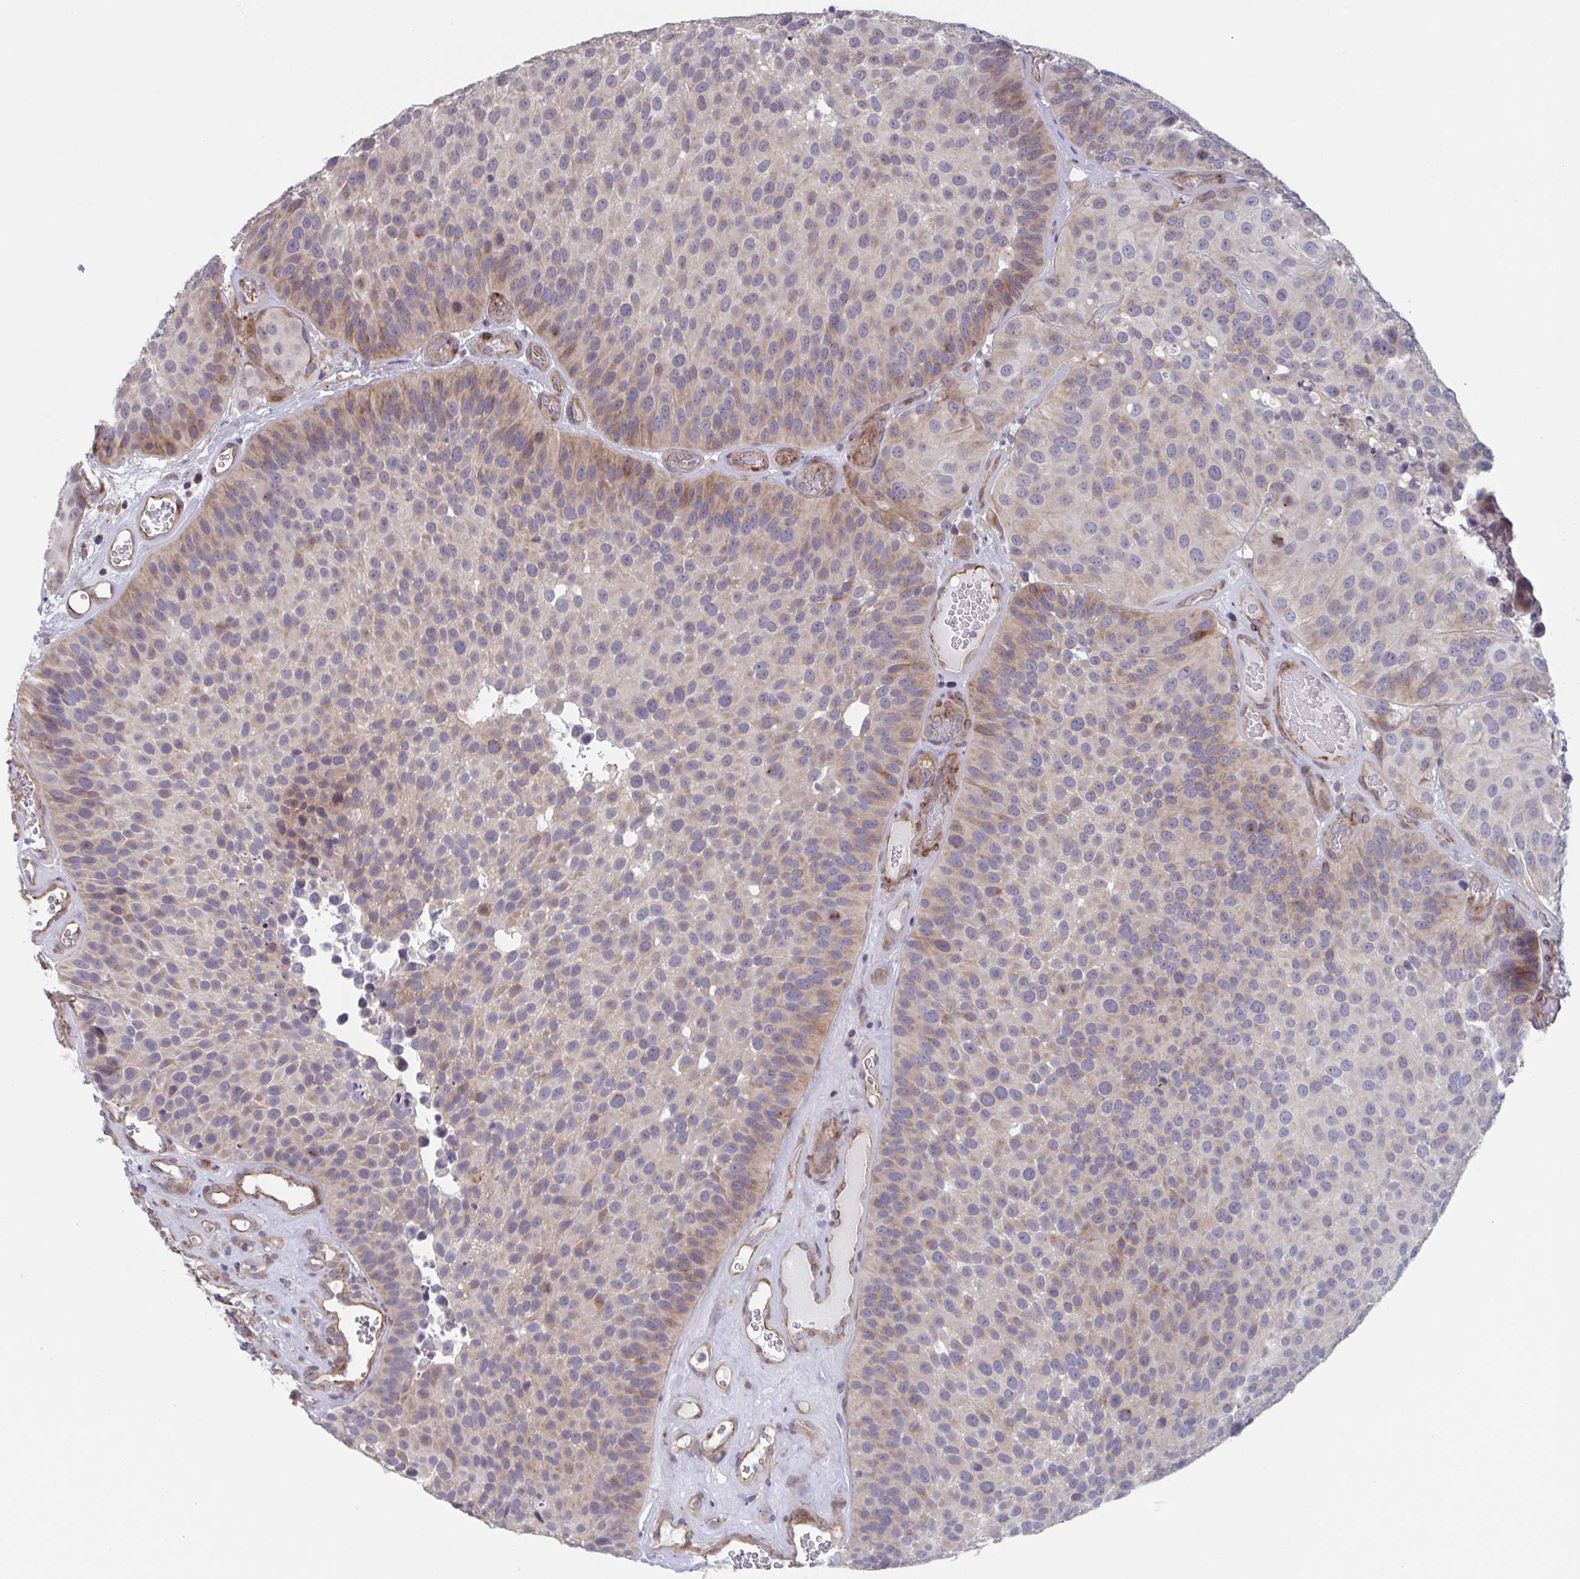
{"staining": {"intensity": "weak", "quantity": "25%-75%", "location": "cytoplasmic/membranous"}, "tissue": "urothelial cancer", "cell_type": "Tumor cells", "image_type": "cancer", "snomed": [{"axis": "morphology", "description": "Urothelial carcinoma, Low grade"}, {"axis": "topography", "description": "Urinary bladder"}], "caption": "IHC photomicrograph of neoplastic tissue: low-grade urothelial carcinoma stained using immunohistochemistry reveals low levels of weak protein expression localized specifically in the cytoplasmic/membranous of tumor cells, appearing as a cytoplasmic/membranous brown color.", "gene": "TNFSF10", "patient": {"sex": "male", "age": 76}}